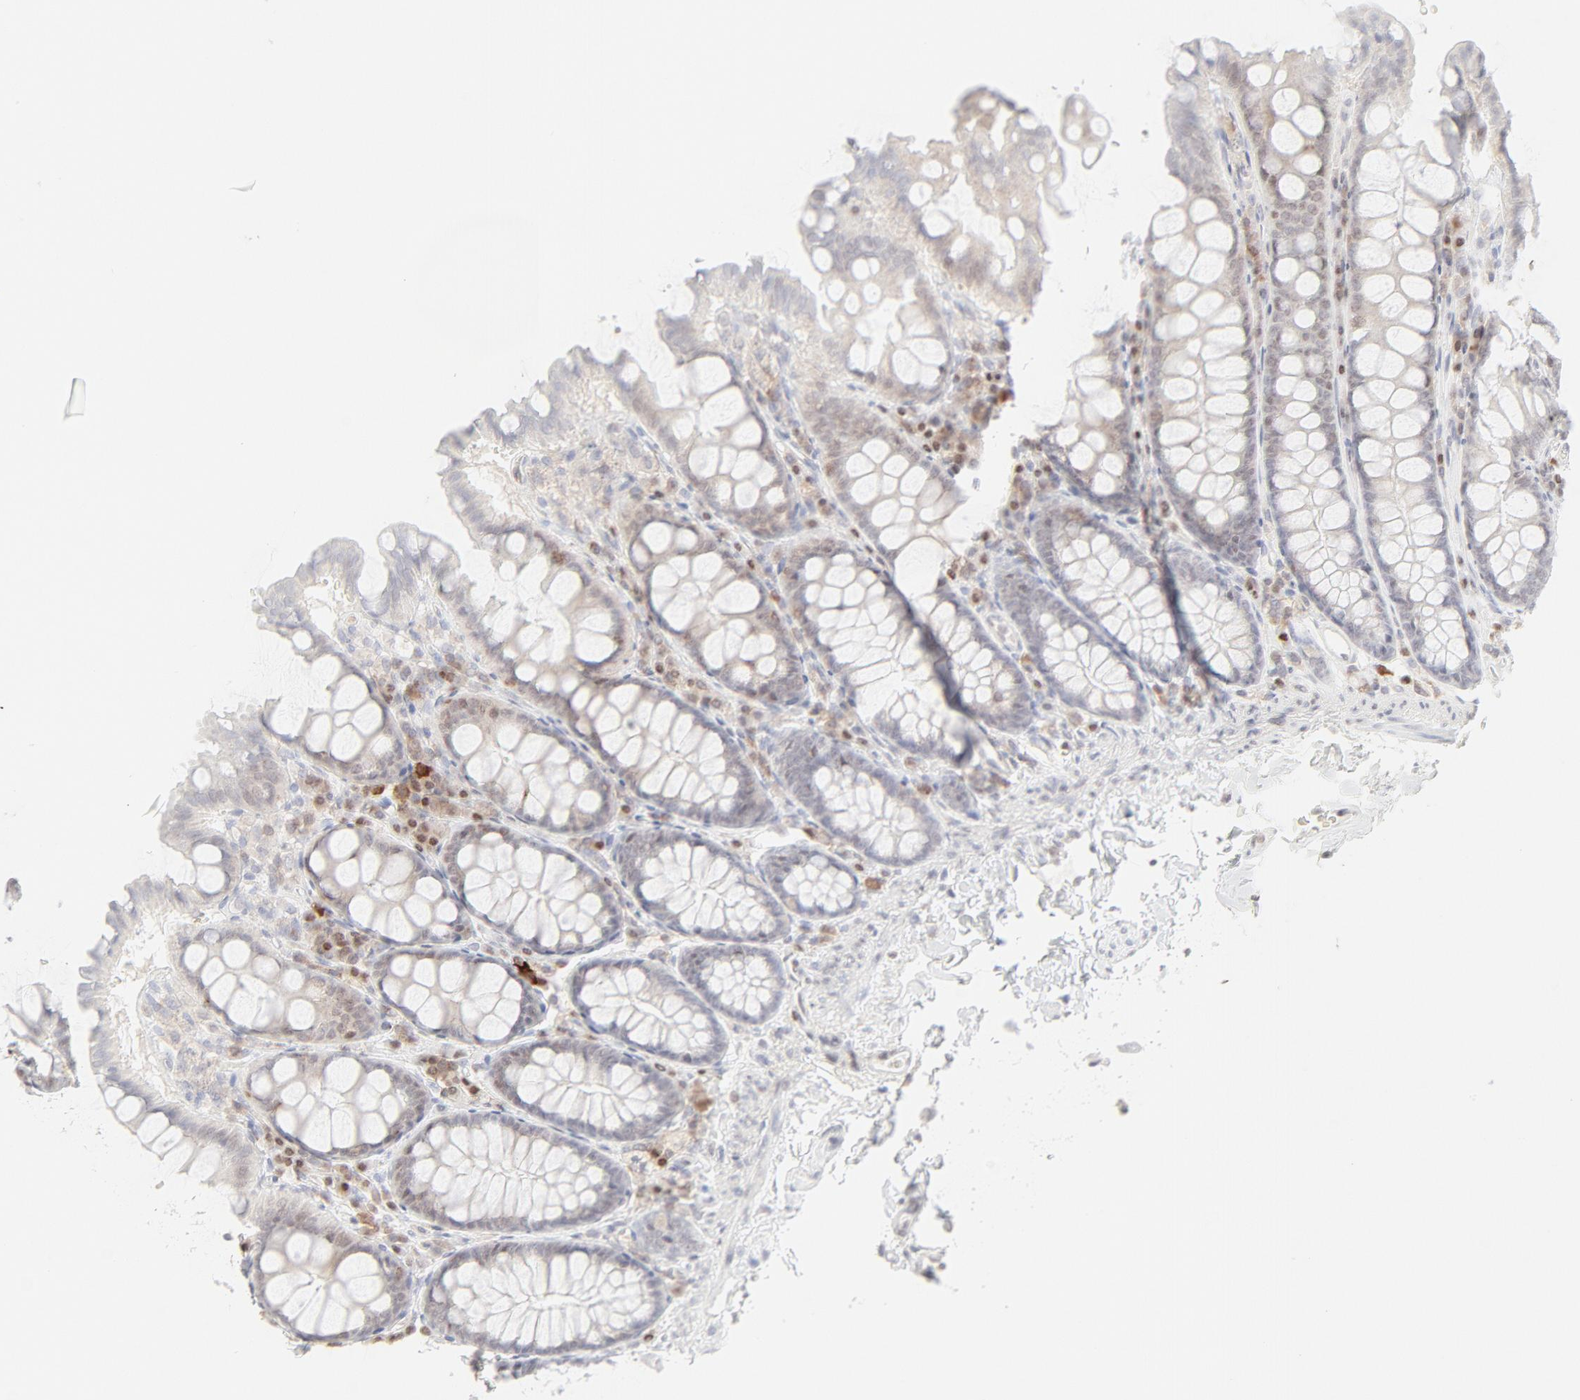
{"staining": {"intensity": "negative", "quantity": "none", "location": "none"}, "tissue": "colon", "cell_type": "Endothelial cells", "image_type": "normal", "snomed": [{"axis": "morphology", "description": "Normal tissue, NOS"}, {"axis": "topography", "description": "Colon"}], "caption": "Photomicrograph shows no protein positivity in endothelial cells of benign colon. The staining is performed using DAB (3,3'-diaminobenzidine) brown chromogen with nuclei counter-stained in using hematoxylin.", "gene": "PRKCB", "patient": {"sex": "female", "age": 61}}